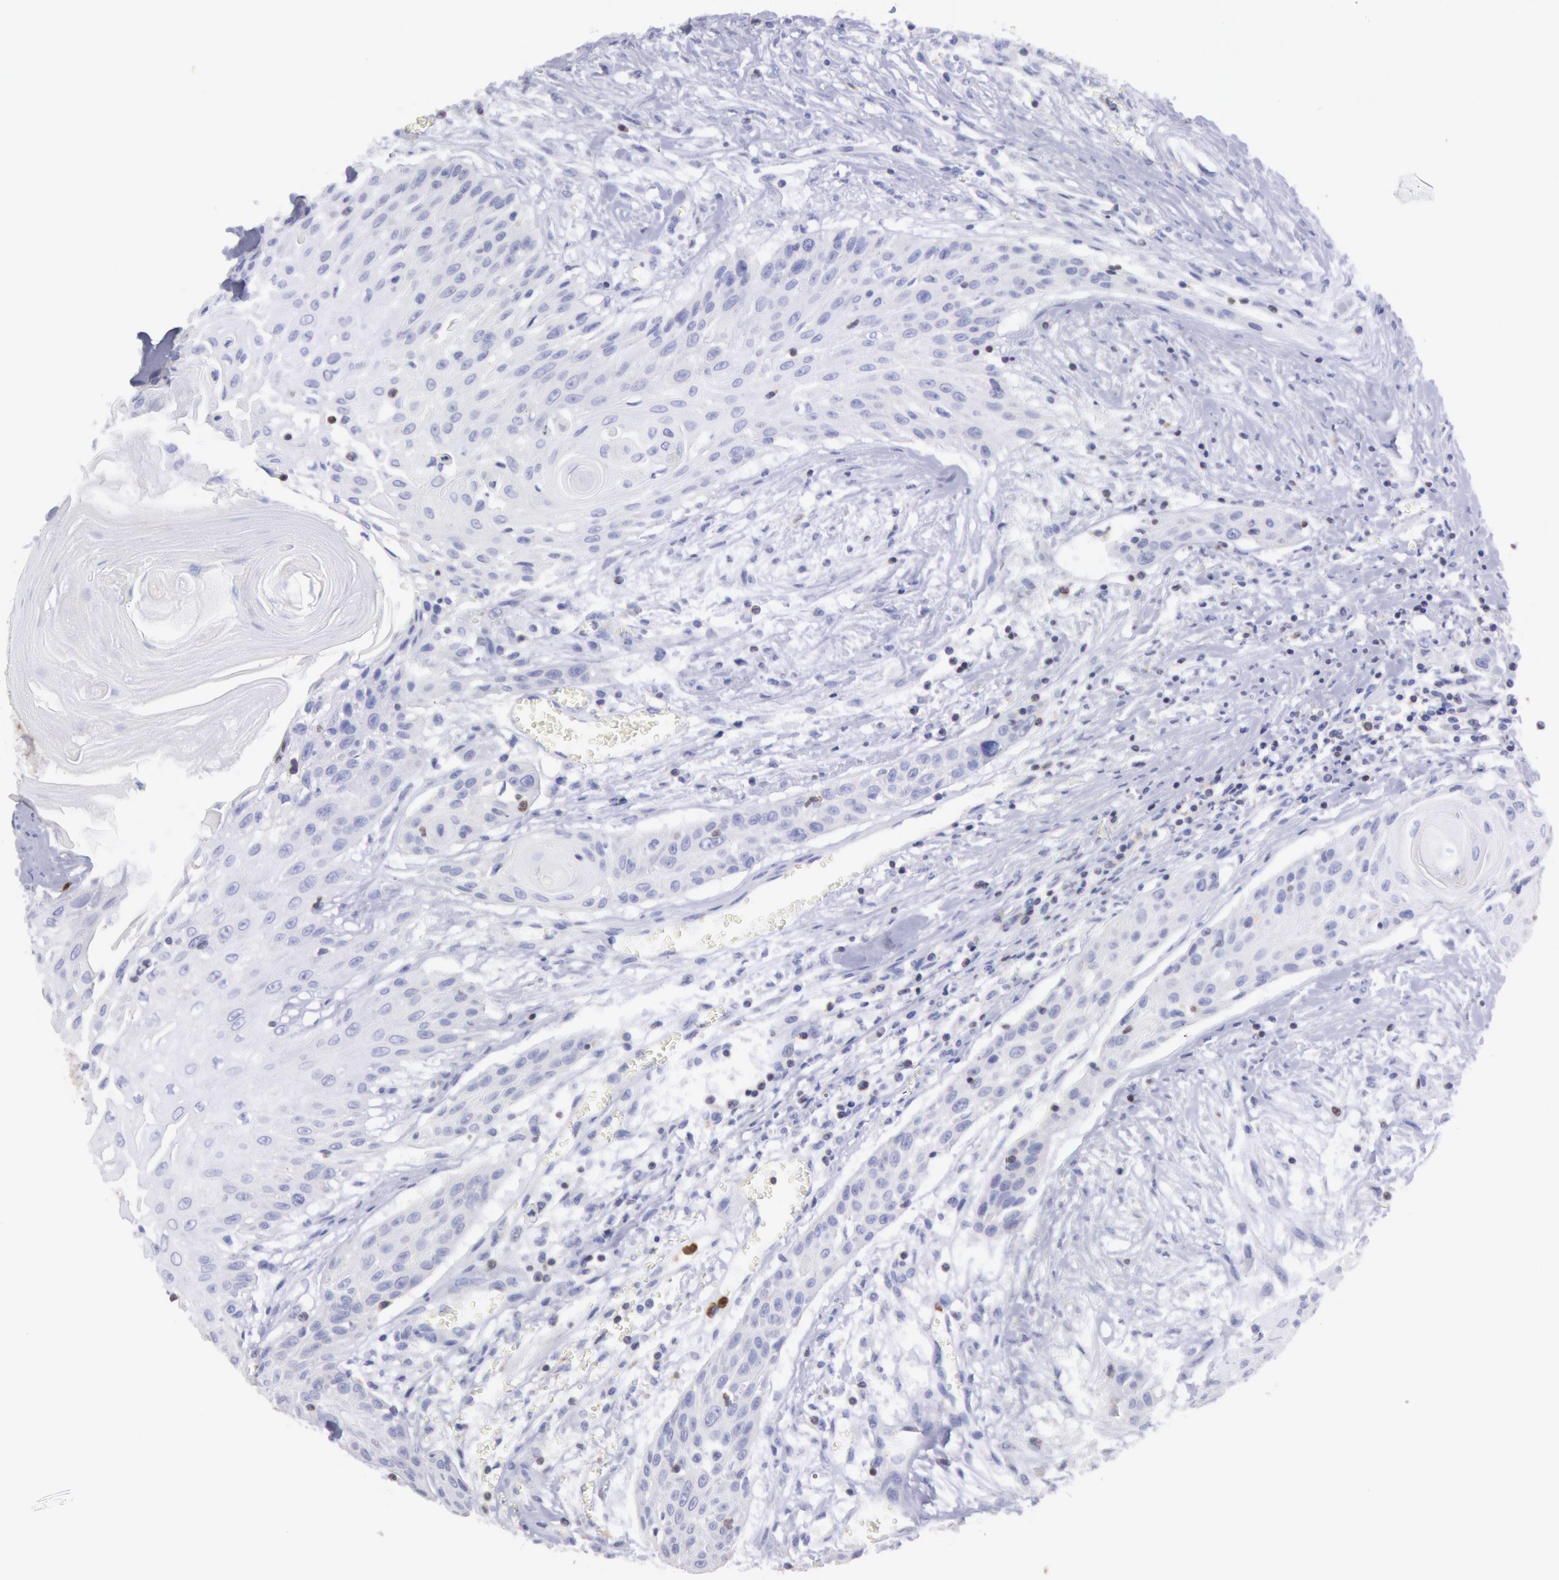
{"staining": {"intensity": "negative", "quantity": "none", "location": "none"}, "tissue": "head and neck cancer", "cell_type": "Tumor cells", "image_type": "cancer", "snomed": [{"axis": "morphology", "description": "Squamous cell carcinoma, NOS"}, {"axis": "morphology", "description": "Squamous cell carcinoma, metastatic, NOS"}, {"axis": "topography", "description": "Lymph node"}, {"axis": "topography", "description": "Salivary gland"}, {"axis": "topography", "description": "Head-Neck"}], "caption": "DAB immunohistochemical staining of head and neck cancer displays no significant positivity in tumor cells.", "gene": "RAB27A", "patient": {"sex": "female", "age": 74}}